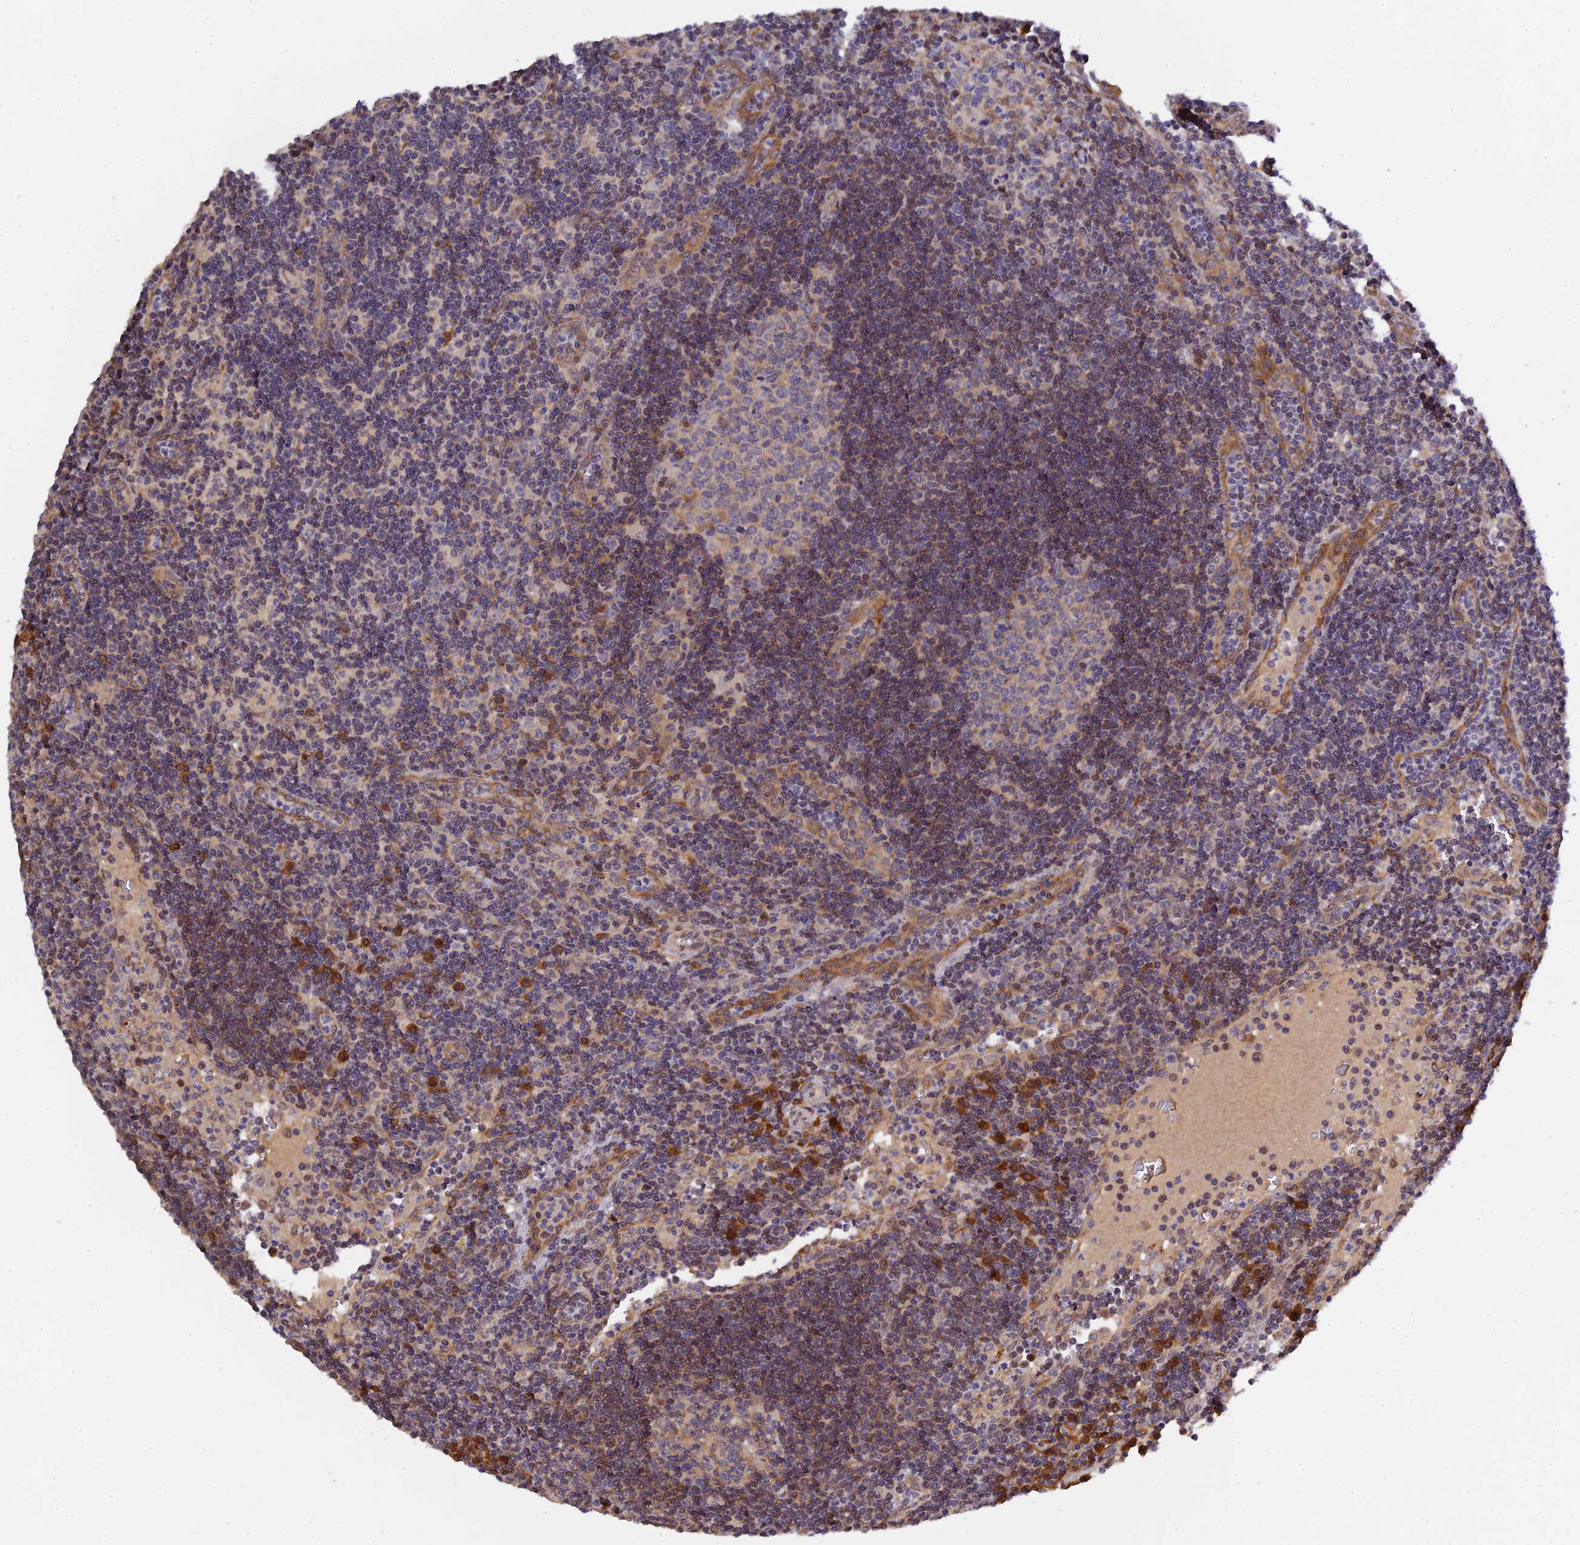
{"staining": {"intensity": "moderate", "quantity": "<25%", "location": "cytoplasmic/membranous"}, "tissue": "lymph node", "cell_type": "Germinal center cells", "image_type": "normal", "snomed": [{"axis": "morphology", "description": "Normal tissue, NOS"}, {"axis": "topography", "description": "Lymph node"}], "caption": "Protein analysis of benign lymph node shows moderate cytoplasmic/membranous staining in about <25% of germinal center cells. (DAB (3,3'-diaminobenzidine) = brown stain, brightfield microscopy at high magnification).", "gene": "P3H3", "patient": {"sex": "female", "age": 32}}